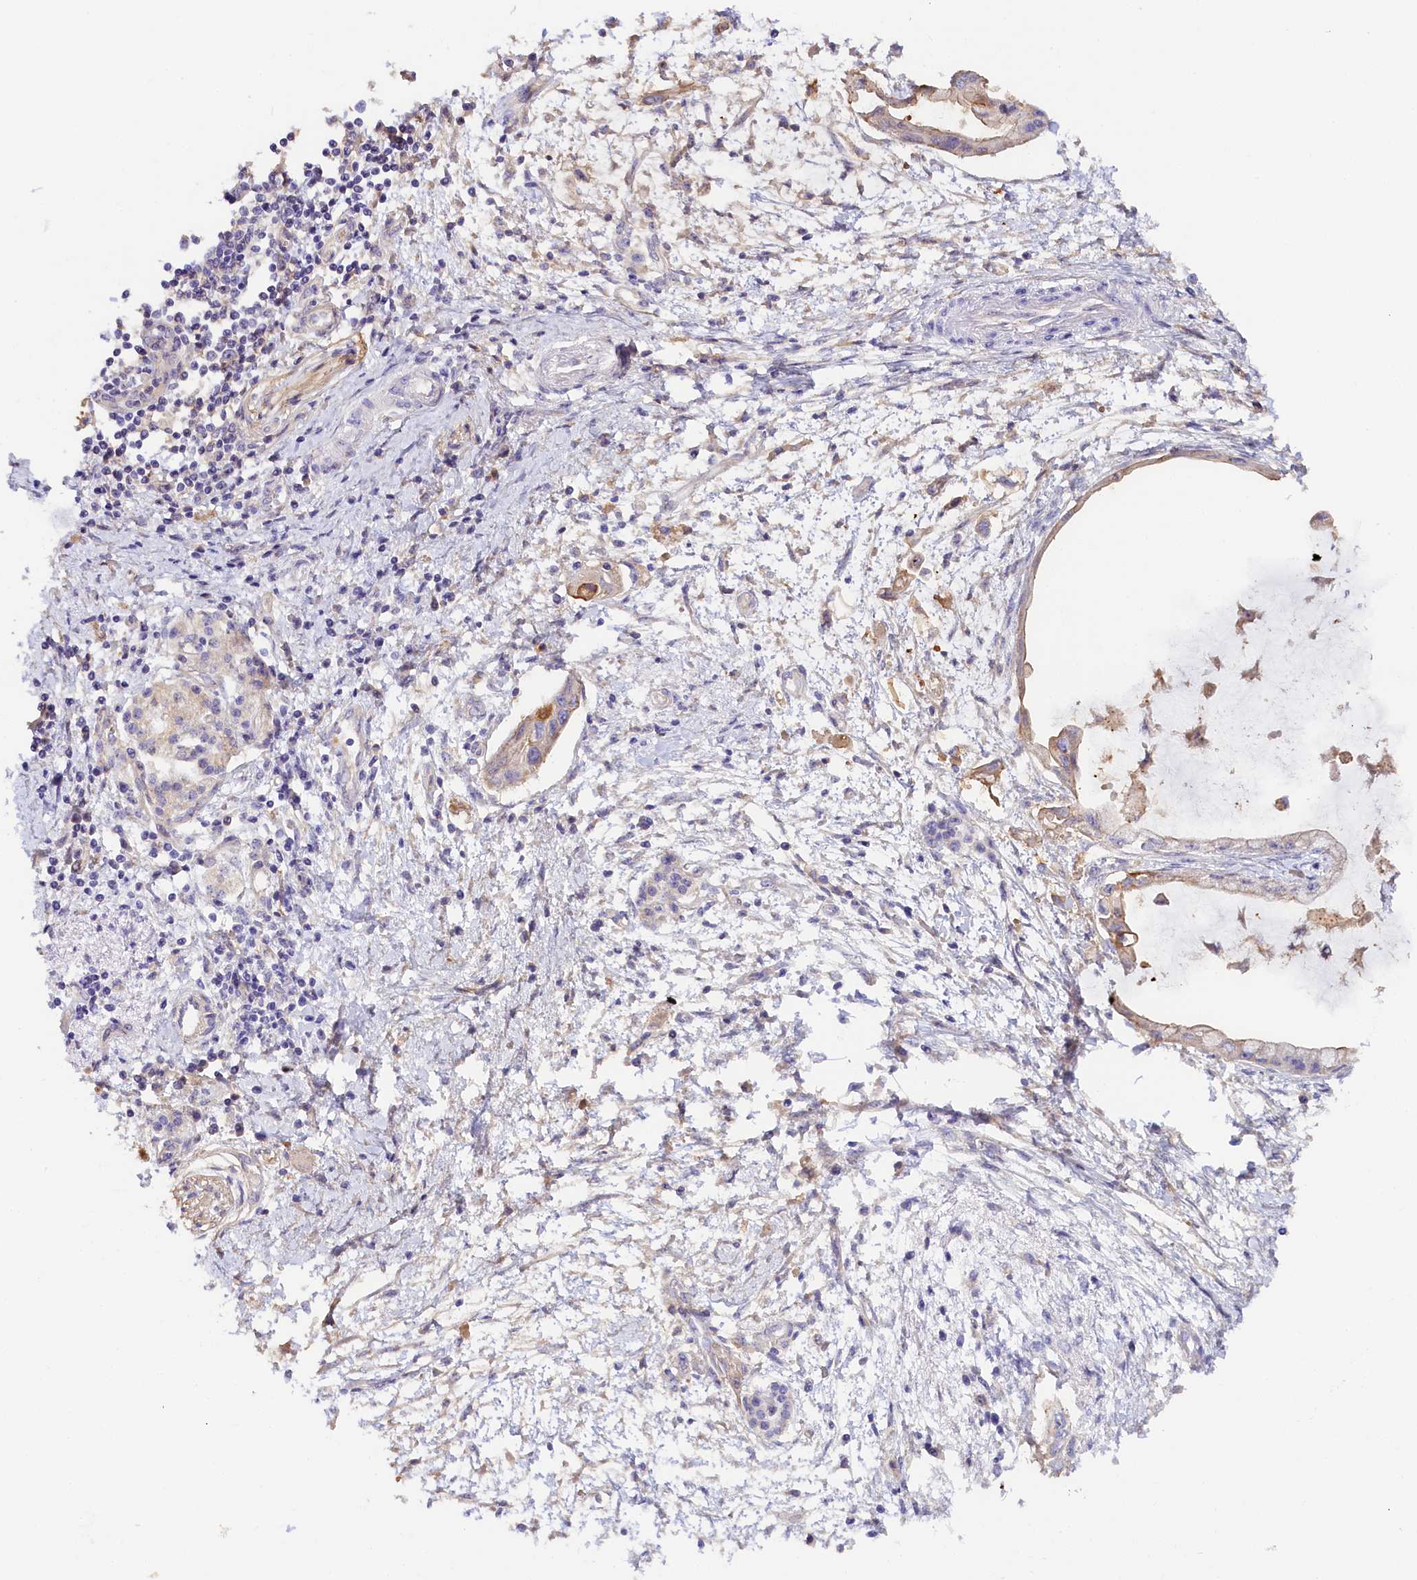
{"staining": {"intensity": "negative", "quantity": "none", "location": "none"}, "tissue": "pancreatic cancer", "cell_type": "Tumor cells", "image_type": "cancer", "snomed": [{"axis": "morphology", "description": "Adenocarcinoma, NOS"}, {"axis": "topography", "description": "Pancreas"}], "caption": "Tumor cells show no significant protein positivity in pancreatic cancer.", "gene": "KATNB1", "patient": {"sex": "male", "age": 48}}